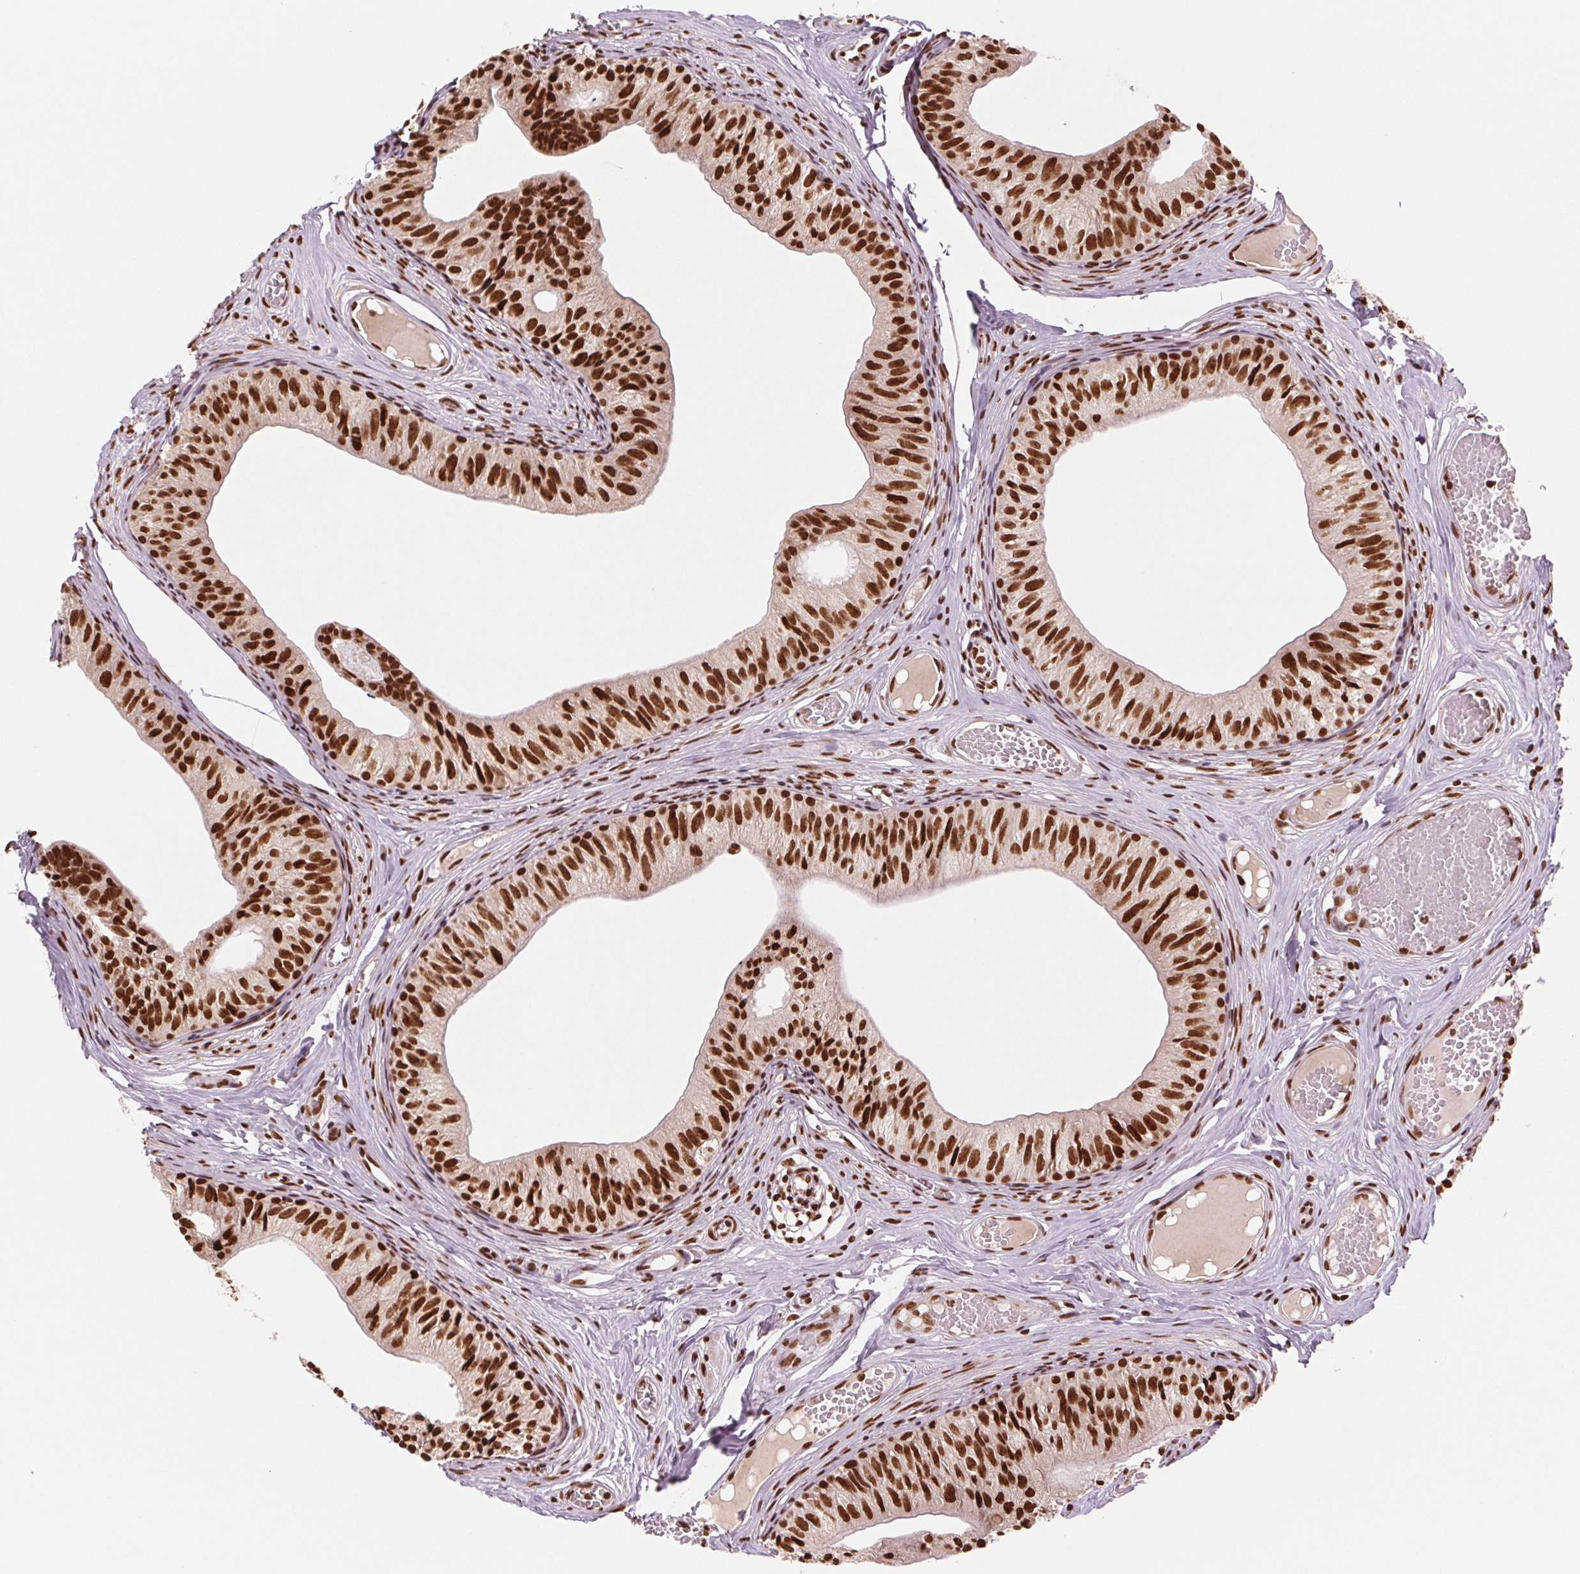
{"staining": {"intensity": "strong", "quantity": ">75%", "location": "nuclear"}, "tissue": "epididymis", "cell_type": "Glandular cells", "image_type": "normal", "snomed": [{"axis": "morphology", "description": "Normal tissue, NOS"}, {"axis": "topography", "description": "Epididymis"}], "caption": "An image showing strong nuclear expression in approximately >75% of glandular cells in unremarkable epididymis, as visualized by brown immunohistochemical staining.", "gene": "TTLL9", "patient": {"sex": "male", "age": 25}}